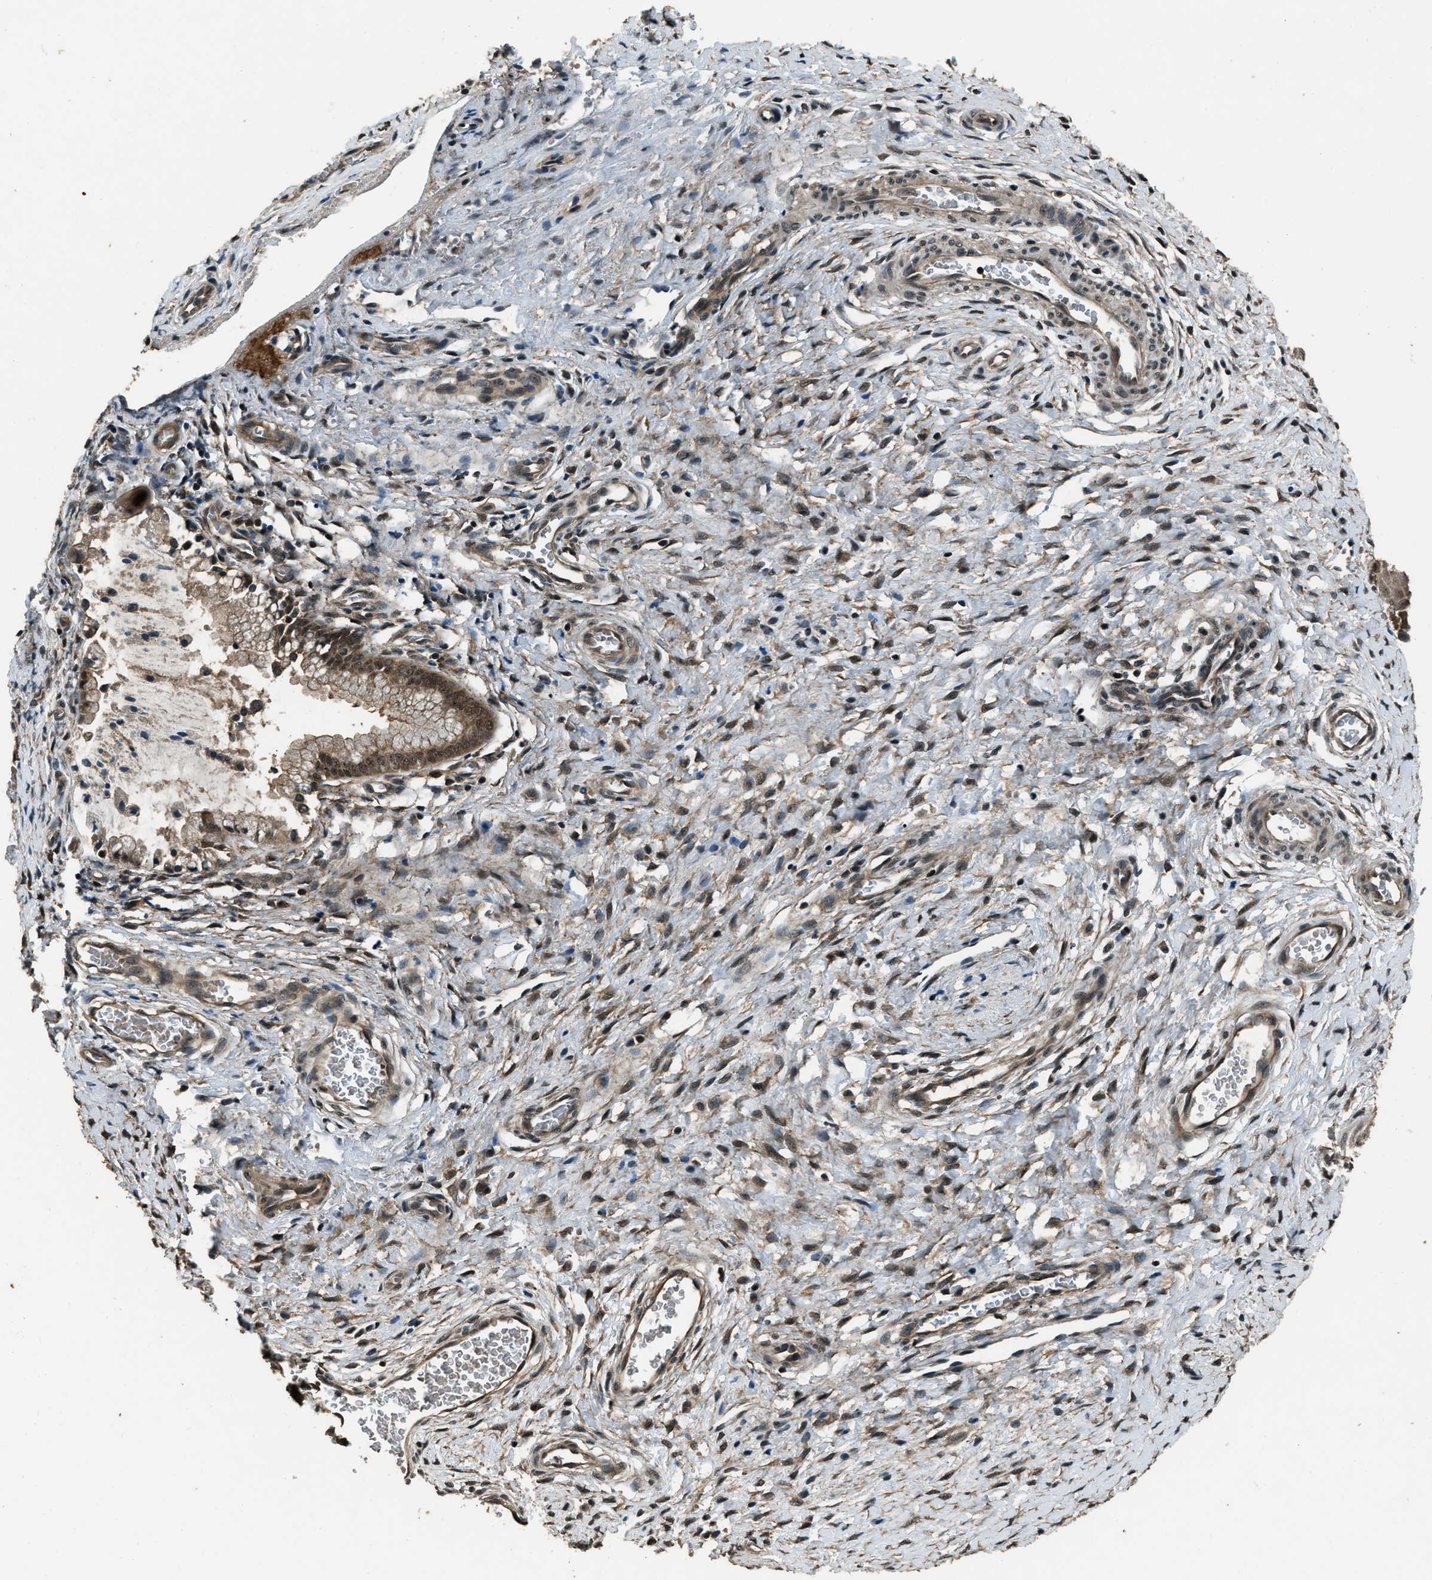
{"staining": {"intensity": "moderate", "quantity": ">75%", "location": "cytoplasmic/membranous,nuclear"}, "tissue": "cervix", "cell_type": "Glandular cells", "image_type": "normal", "snomed": [{"axis": "morphology", "description": "Normal tissue, NOS"}, {"axis": "topography", "description": "Cervix"}], "caption": "Protein expression analysis of benign human cervix reveals moderate cytoplasmic/membranous,nuclear expression in approximately >75% of glandular cells.", "gene": "NUDCD3", "patient": {"sex": "female", "age": 55}}